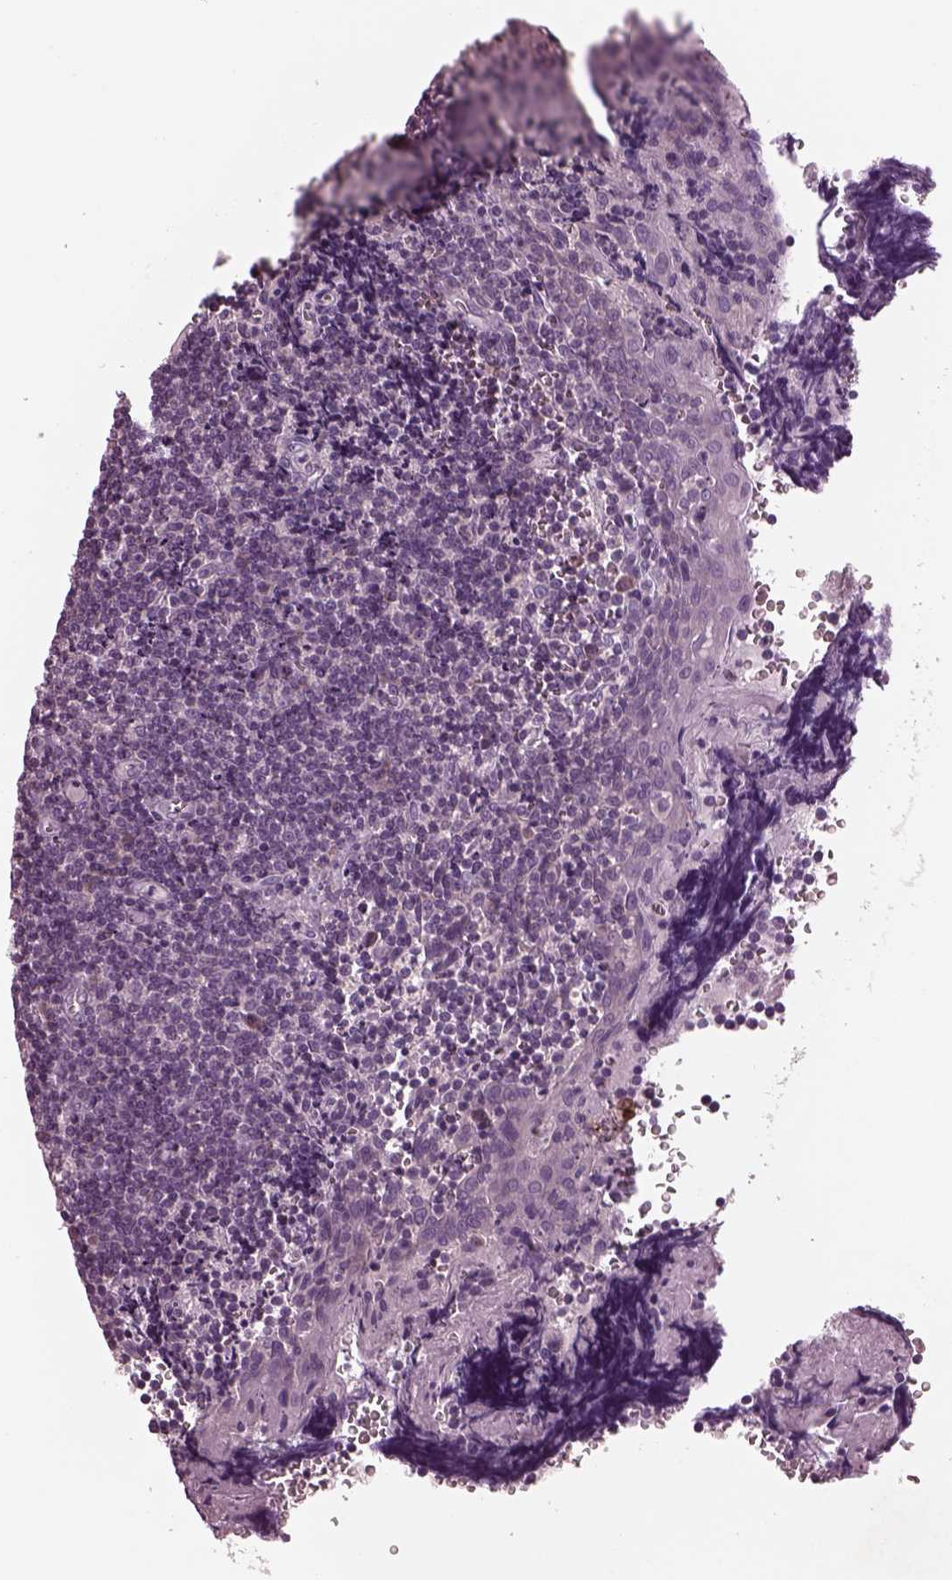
{"staining": {"intensity": "weak", "quantity": "25%-75%", "location": "cytoplasmic/membranous"}, "tissue": "tonsil", "cell_type": "Germinal center cells", "image_type": "normal", "snomed": [{"axis": "morphology", "description": "Normal tissue, NOS"}, {"axis": "morphology", "description": "Inflammation, NOS"}, {"axis": "topography", "description": "Tonsil"}], "caption": "Immunohistochemical staining of unremarkable tonsil shows low levels of weak cytoplasmic/membranous expression in approximately 25%-75% of germinal center cells. The staining was performed using DAB to visualize the protein expression in brown, while the nuclei were stained in blue with hematoxylin (Magnification: 20x).", "gene": "AP4M1", "patient": {"sex": "female", "age": 31}}